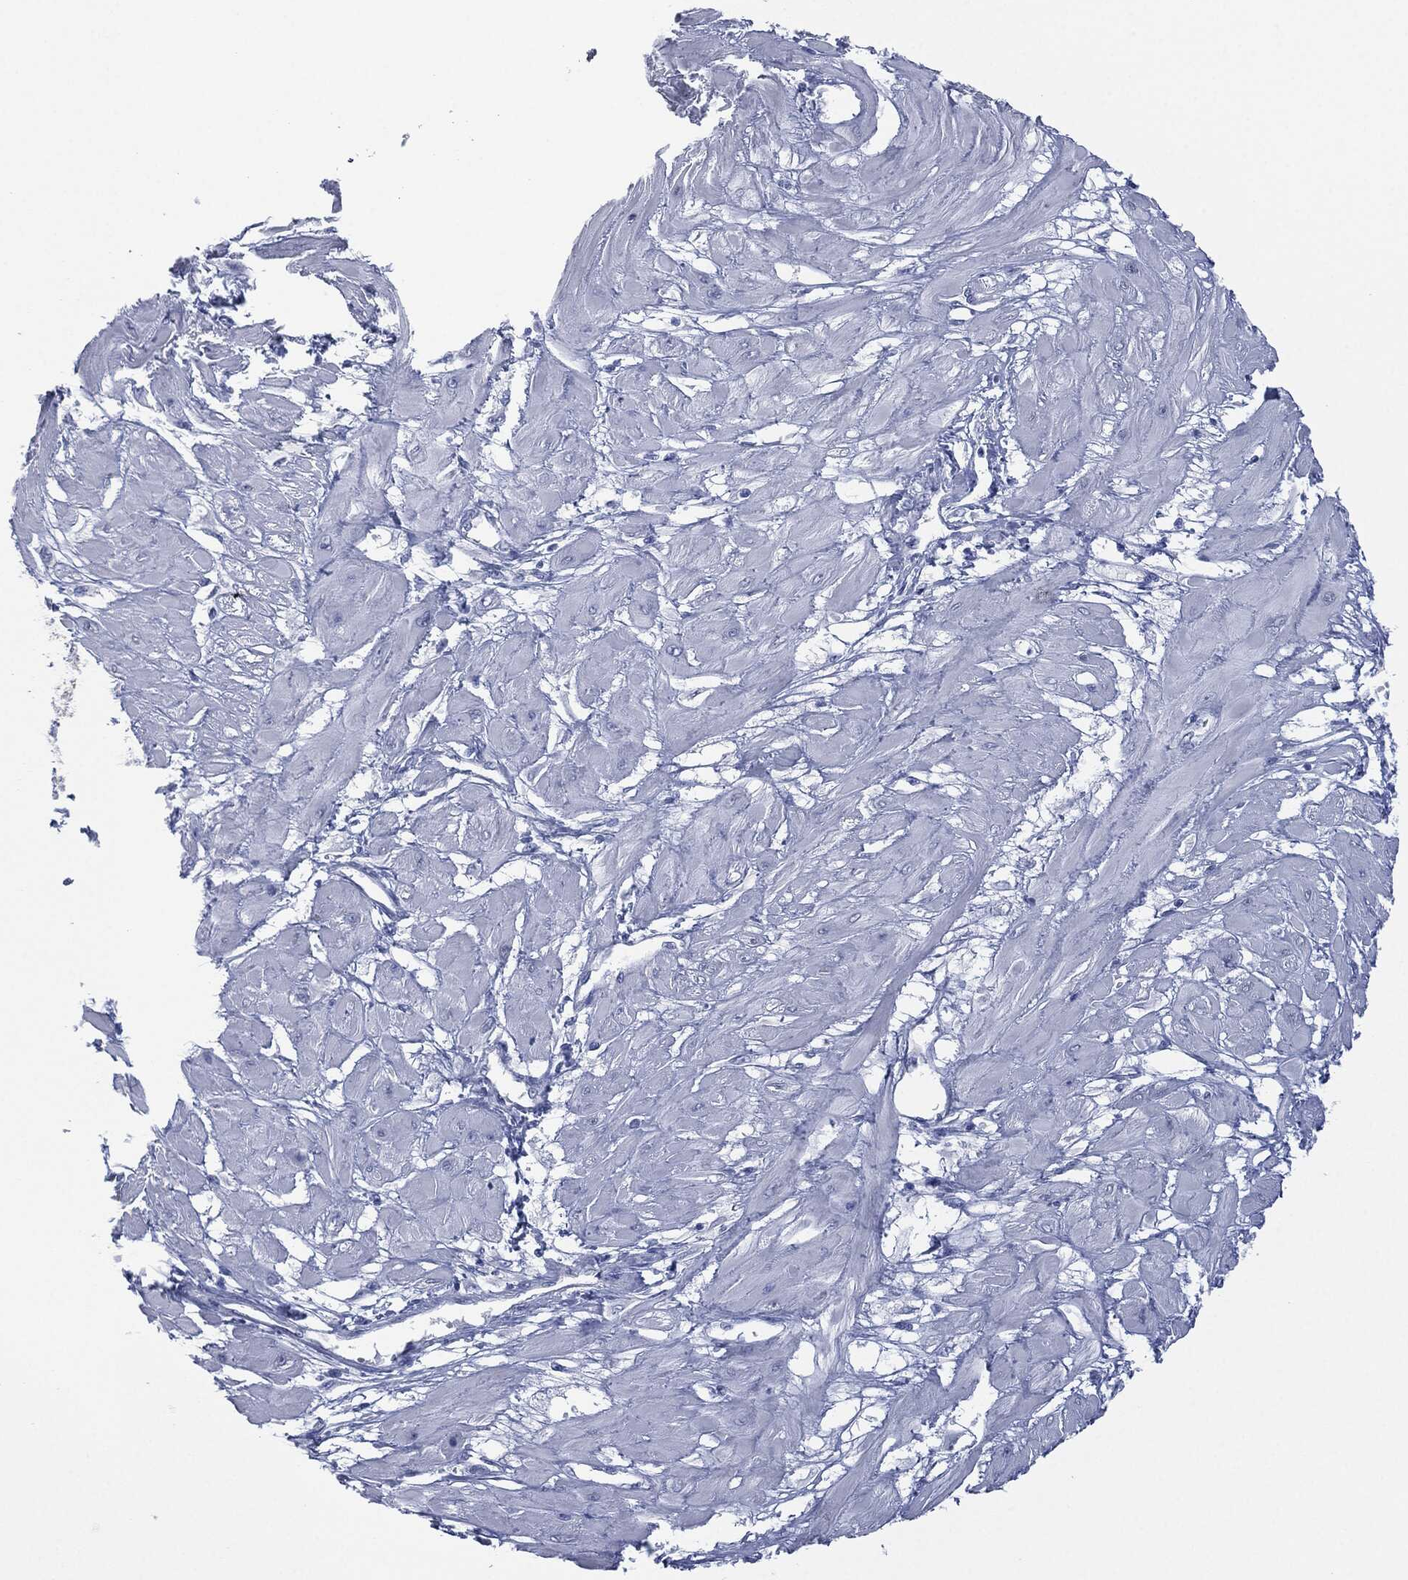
{"staining": {"intensity": "negative", "quantity": "none", "location": "none"}, "tissue": "cervical cancer", "cell_type": "Tumor cells", "image_type": "cancer", "snomed": [{"axis": "morphology", "description": "Squamous cell carcinoma, NOS"}, {"axis": "topography", "description": "Cervix"}], "caption": "Immunohistochemical staining of cervical squamous cell carcinoma reveals no significant positivity in tumor cells. Brightfield microscopy of immunohistochemistry (IHC) stained with DAB (brown) and hematoxylin (blue), captured at high magnification.", "gene": "MUC16", "patient": {"sex": "female", "age": 34}}